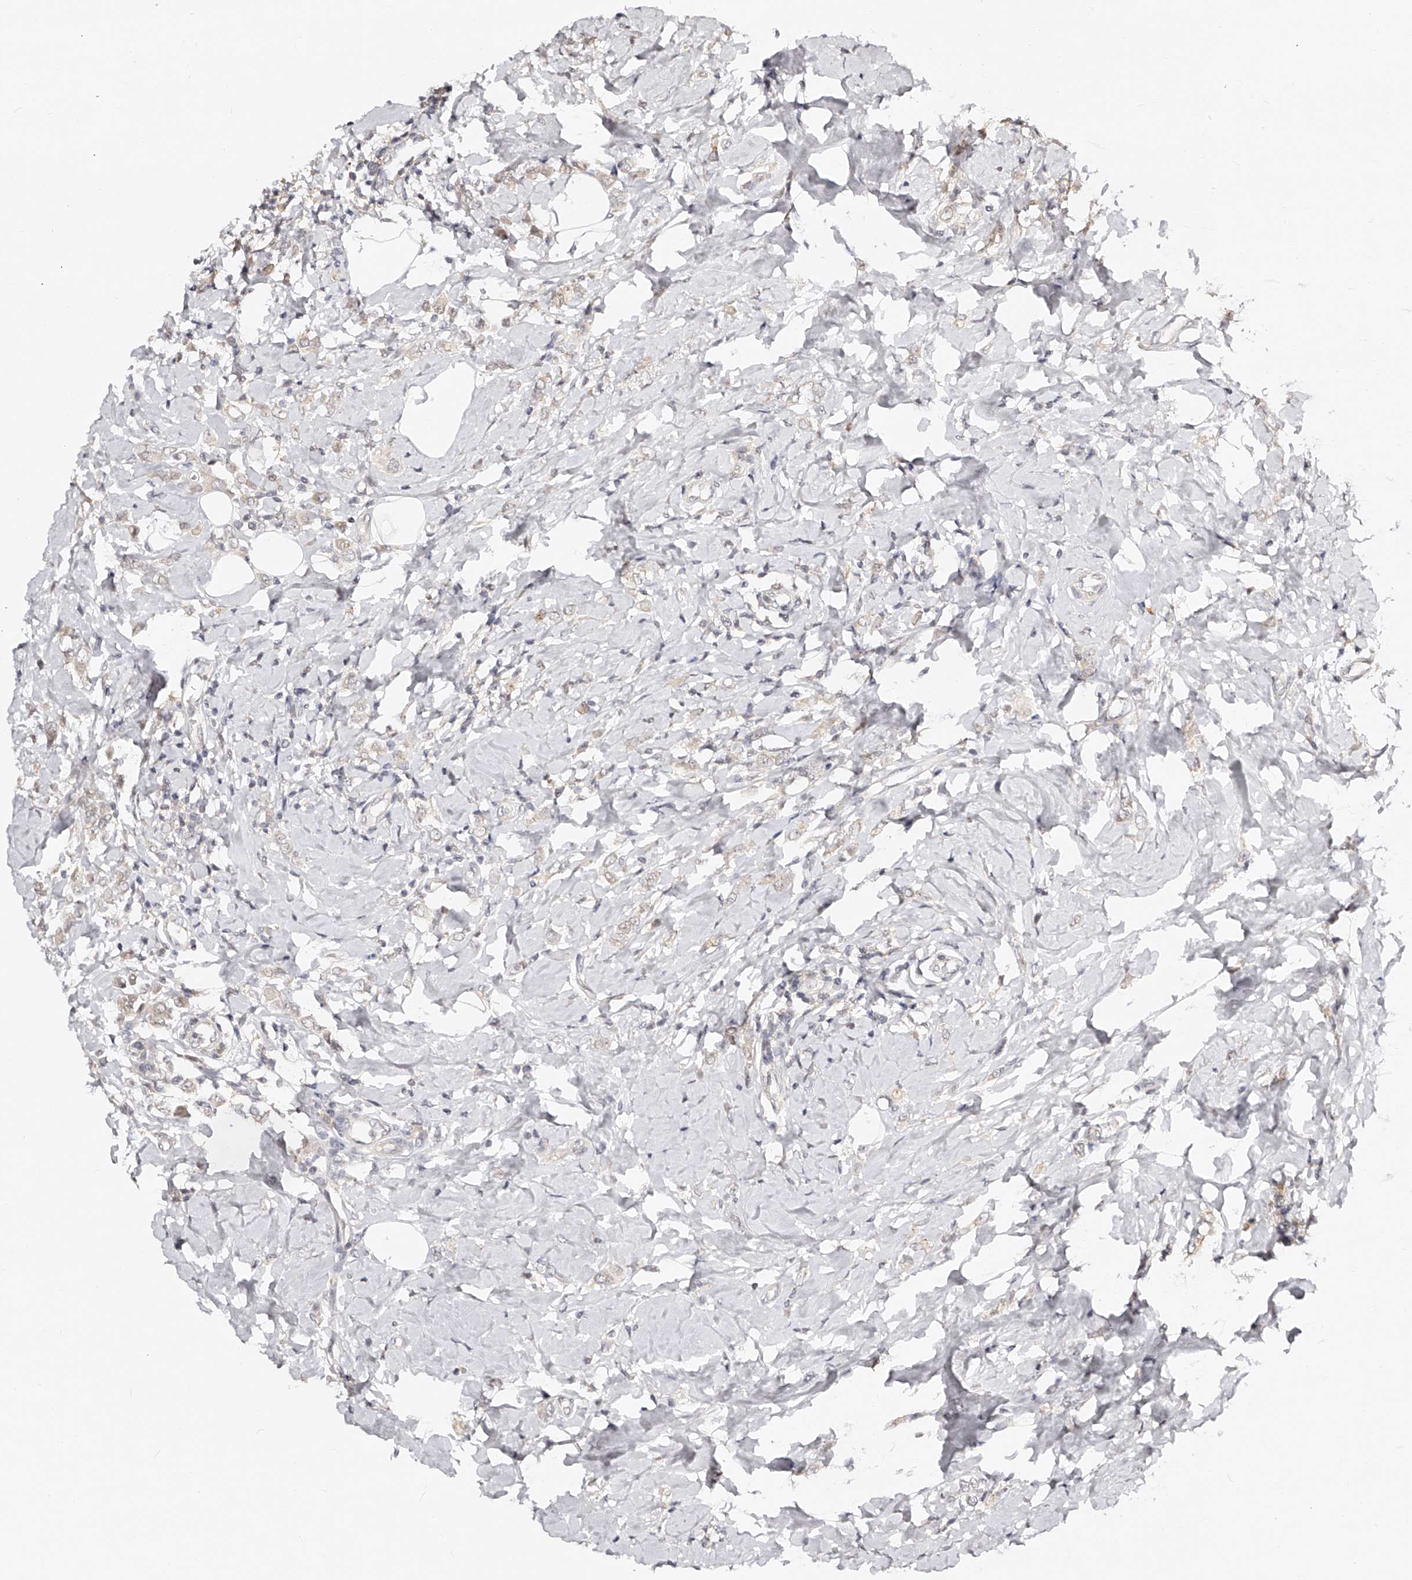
{"staining": {"intensity": "negative", "quantity": "none", "location": "none"}, "tissue": "breast cancer", "cell_type": "Tumor cells", "image_type": "cancer", "snomed": [{"axis": "morphology", "description": "Lobular carcinoma"}, {"axis": "topography", "description": "Breast"}], "caption": "IHC image of breast cancer stained for a protein (brown), which shows no positivity in tumor cells. (Brightfield microscopy of DAB immunohistochemistry at high magnification).", "gene": "ZNF789", "patient": {"sex": "female", "age": 47}}